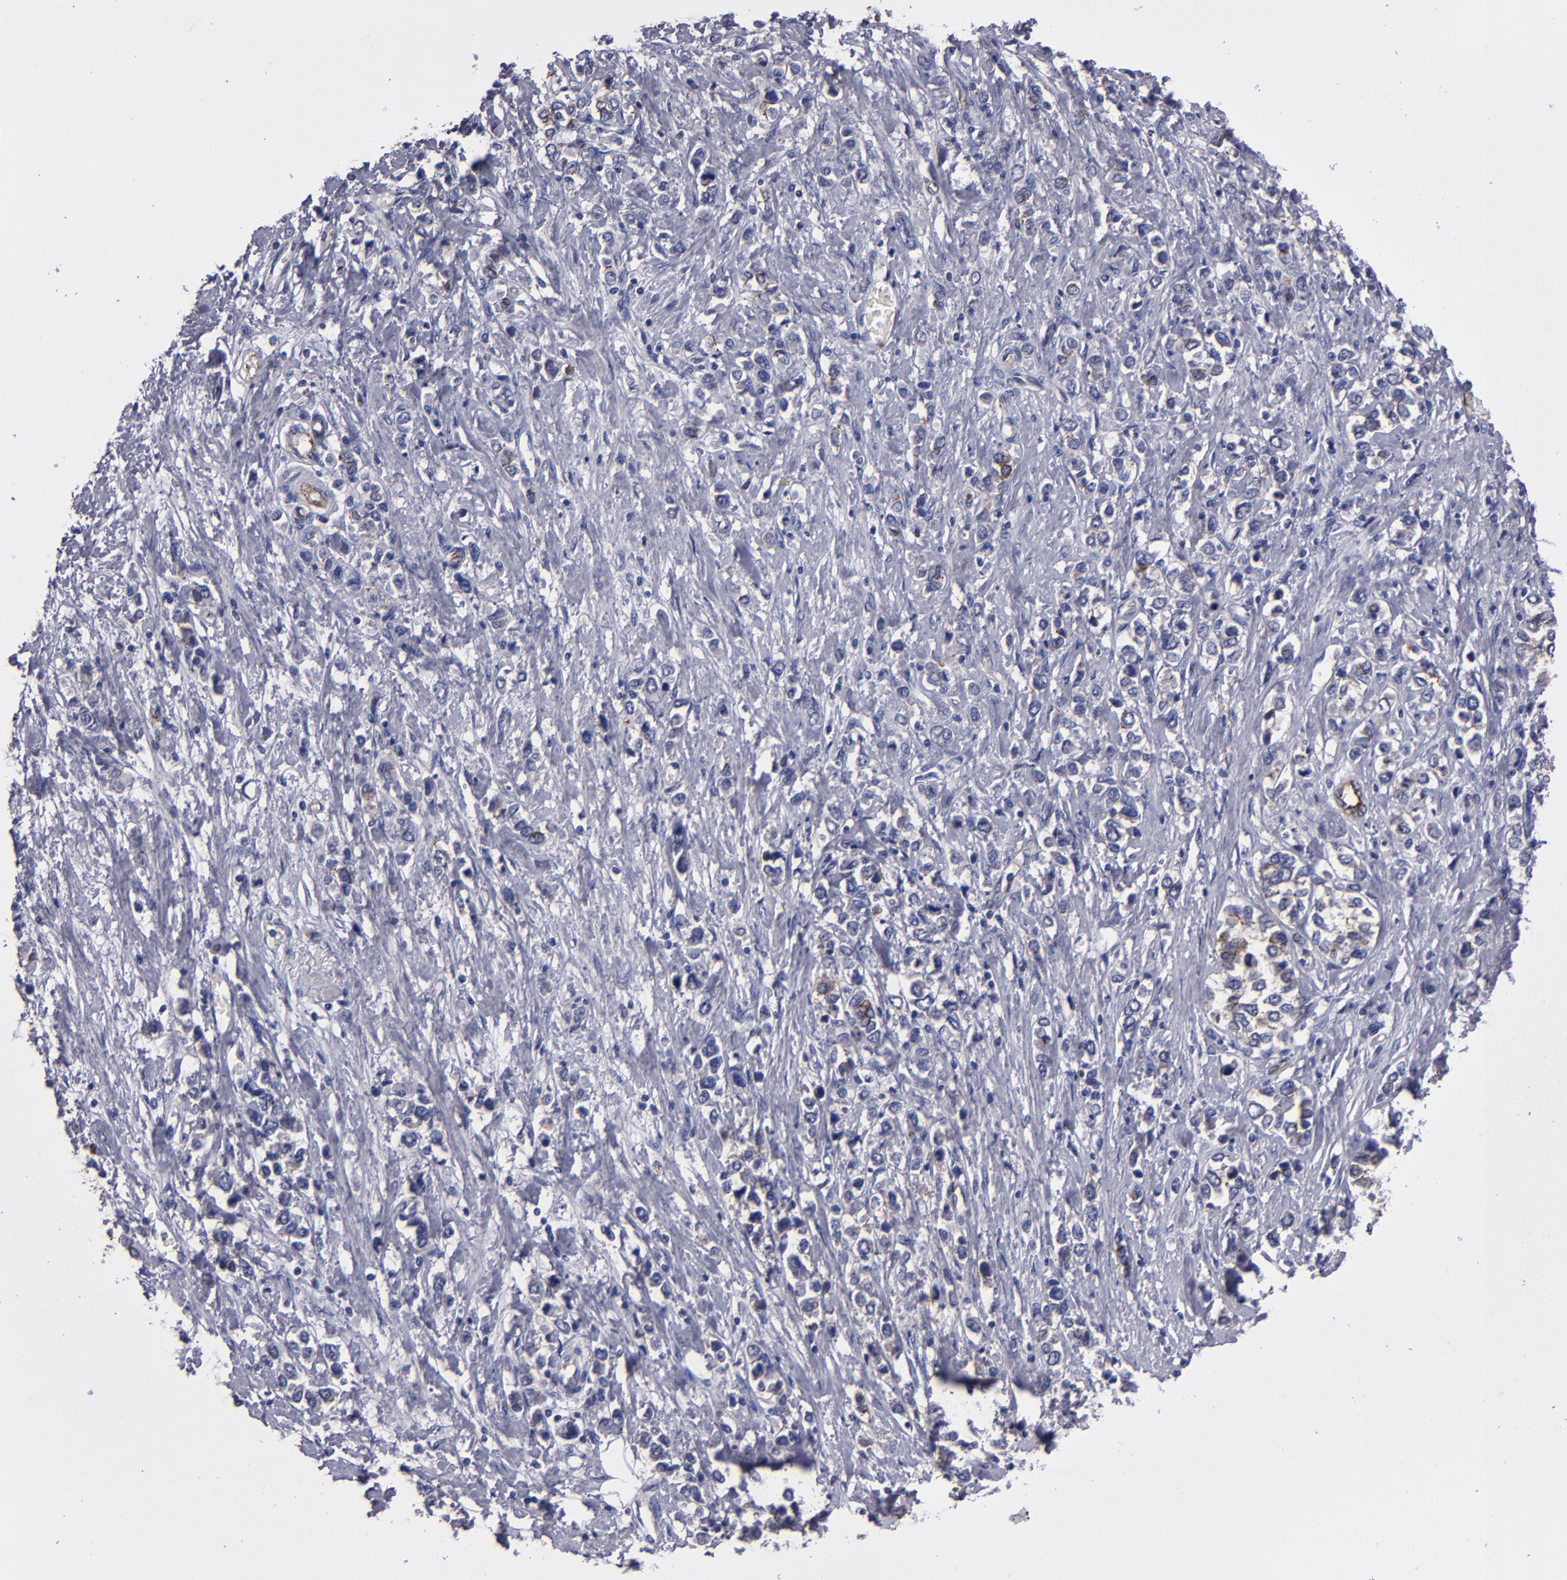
{"staining": {"intensity": "moderate", "quantity": "<25%", "location": "cytoplasmic/membranous"}, "tissue": "stomach cancer", "cell_type": "Tumor cells", "image_type": "cancer", "snomed": [{"axis": "morphology", "description": "Adenocarcinoma, NOS"}, {"axis": "topography", "description": "Stomach, upper"}], "caption": "Tumor cells reveal low levels of moderate cytoplasmic/membranous positivity in about <25% of cells in stomach cancer (adenocarcinoma).", "gene": "CLDN5", "patient": {"sex": "male", "age": 76}}